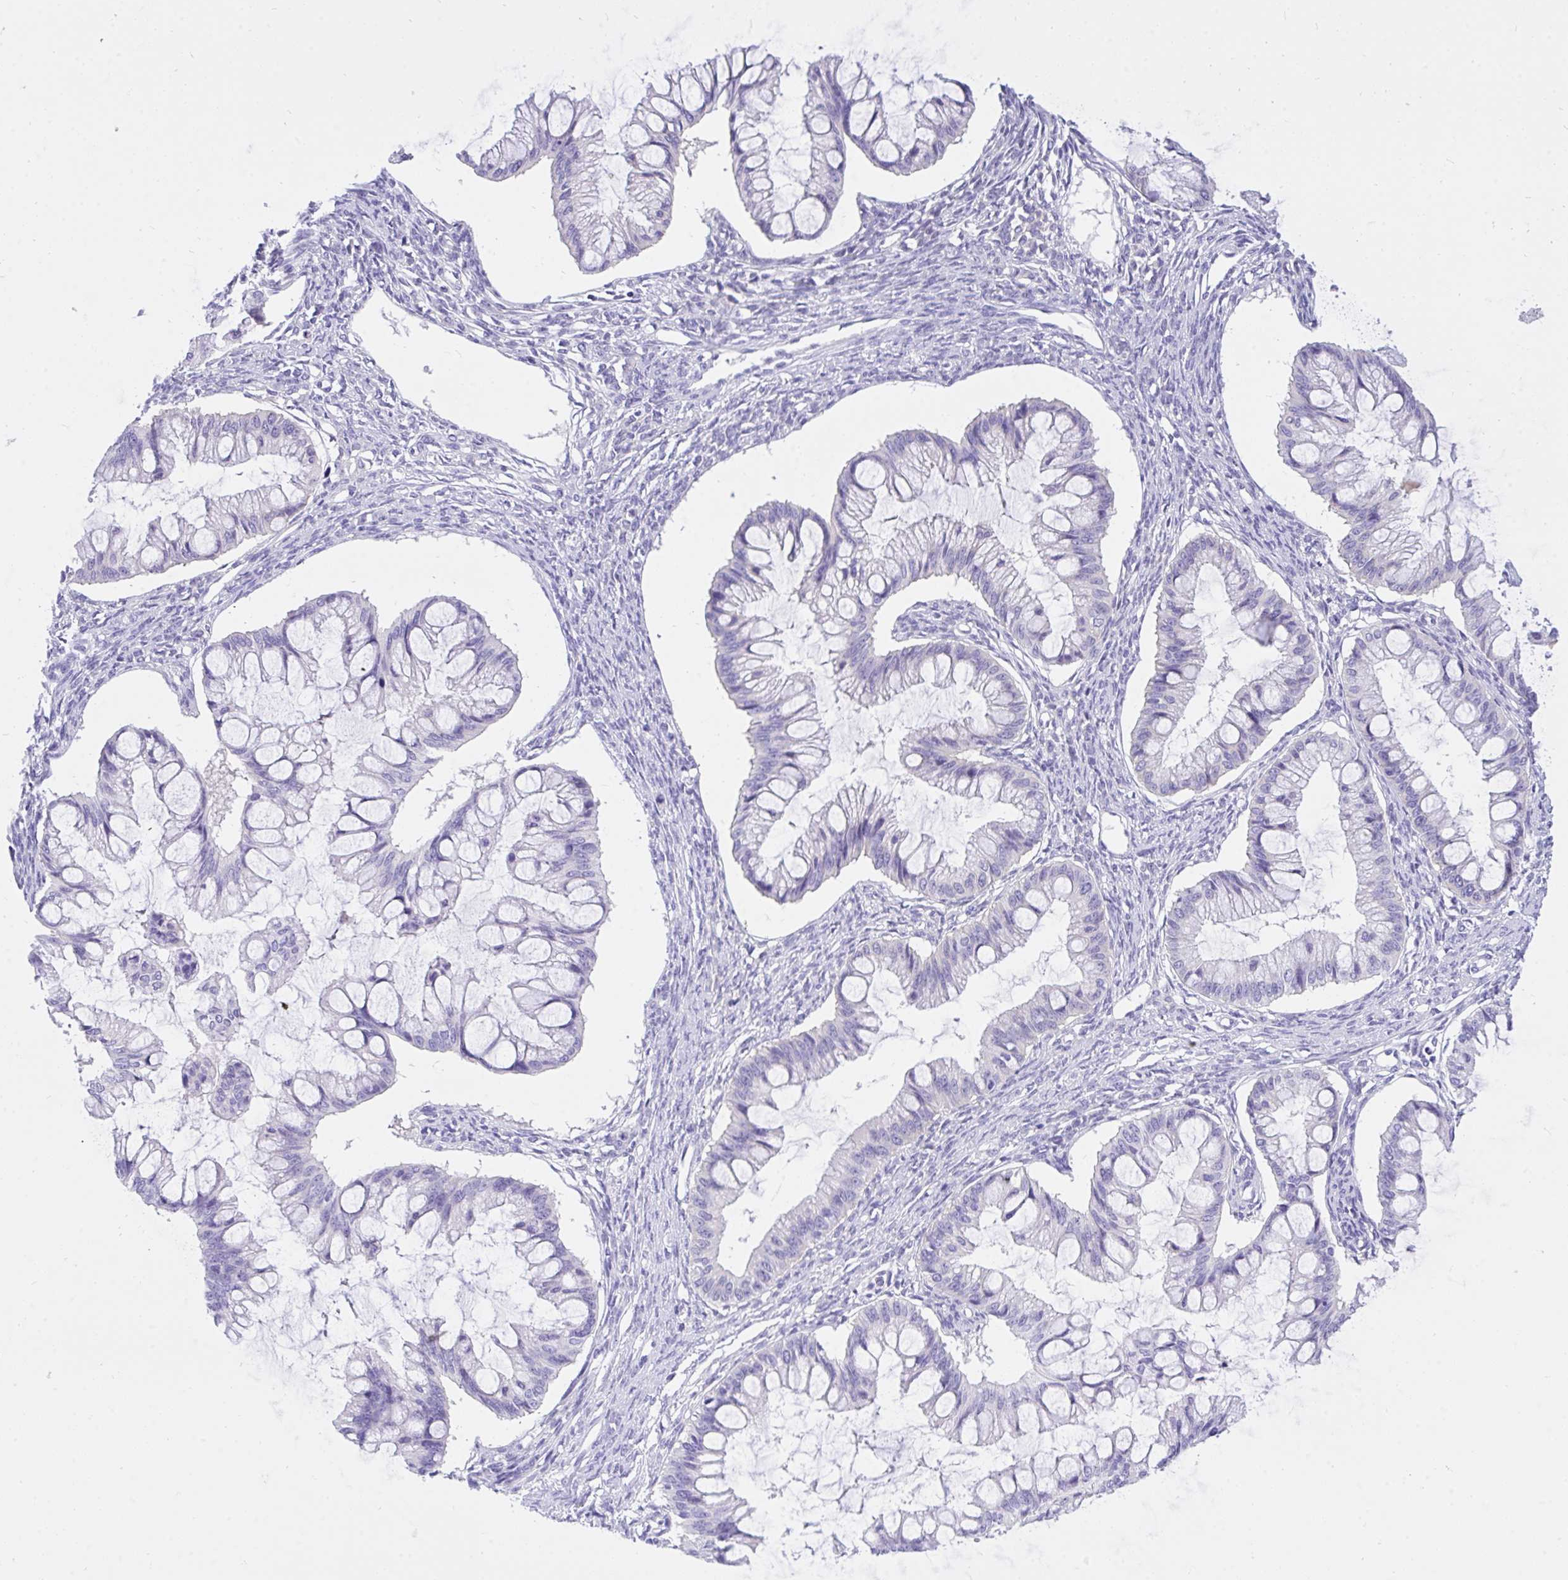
{"staining": {"intensity": "negative", "quantity": "none", "location": "none"}, "tissue": "ovarian cancer", "cell_type": "Tumor cells", "image_type": "cancer", "snomed": [{"axis": "morphology", "description": "Cystadenocarcinoma, mucinous, NOS"}, {"axis": "topography", "description": "Ovary"}], "caption": "Immunohistochemistry (IHC) histopathology image of ovarian cancer stained for a protein (brown), which shows no positivity in tumor cells. (Stains: DAB (3,3'-diaminobenzidine) immunohistochemistry with hematoxylin counter stain, Microscopy: brightfield microscopy at high magnification).", "gene": "TLN2", "patient": {"sex": "female", "age": 73}}